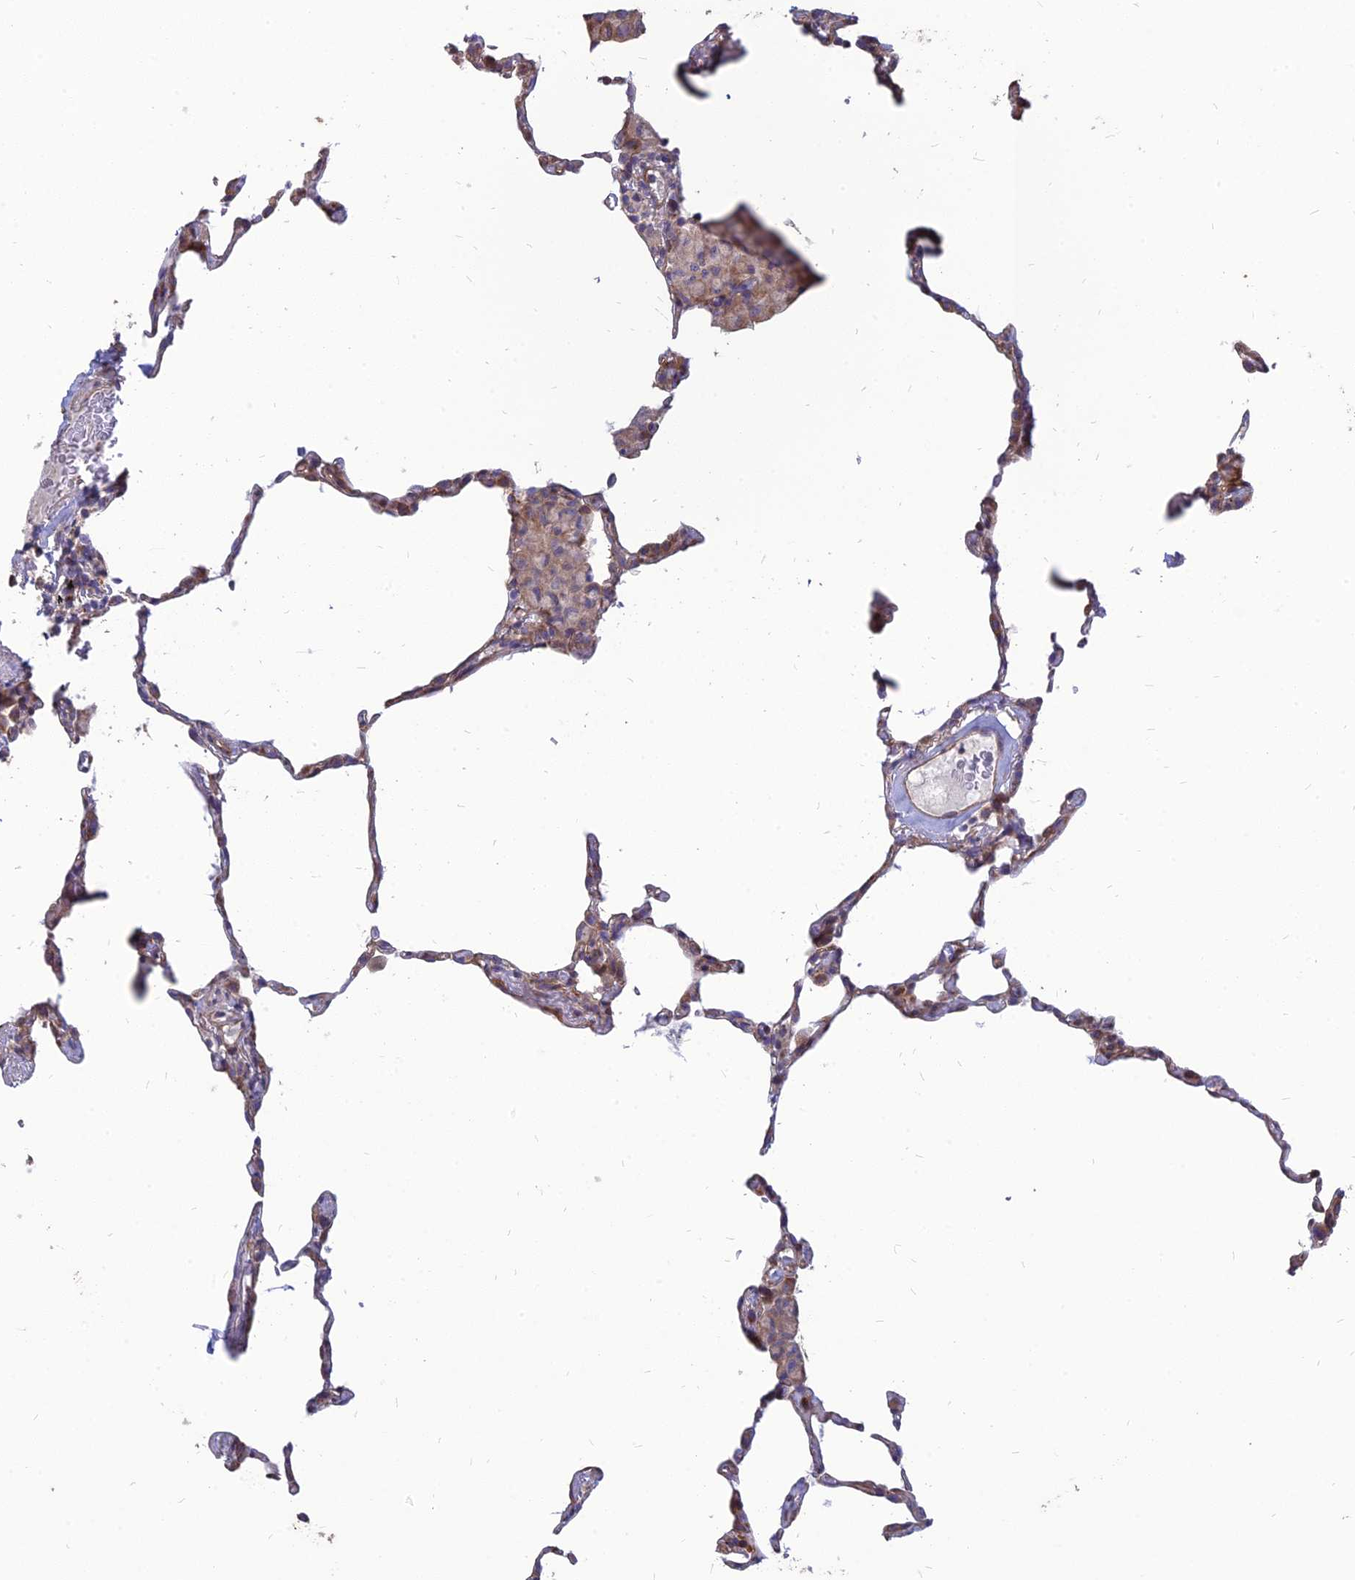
{"staining": {"intensity": "moderate", "quantity": "25%-75%", "location": "cytoplasmic/membranous"}, "tissue": "lung", "cell_type": "Alveolar cells", "image_type": "normal", "snomed": [{"axis": "morphology", "description": "Normal tissue, NOS"}, {"axis": "topography", "description": "Lung"}], "caption": "Lung stained with immunohistochemistry demonstrates moderate cytoplasmic/membranous staining in approximately 25%-75% of alveolar cells.", "gene": "ST3GAL6", "patient": {"sex": "female", "age": 57}}